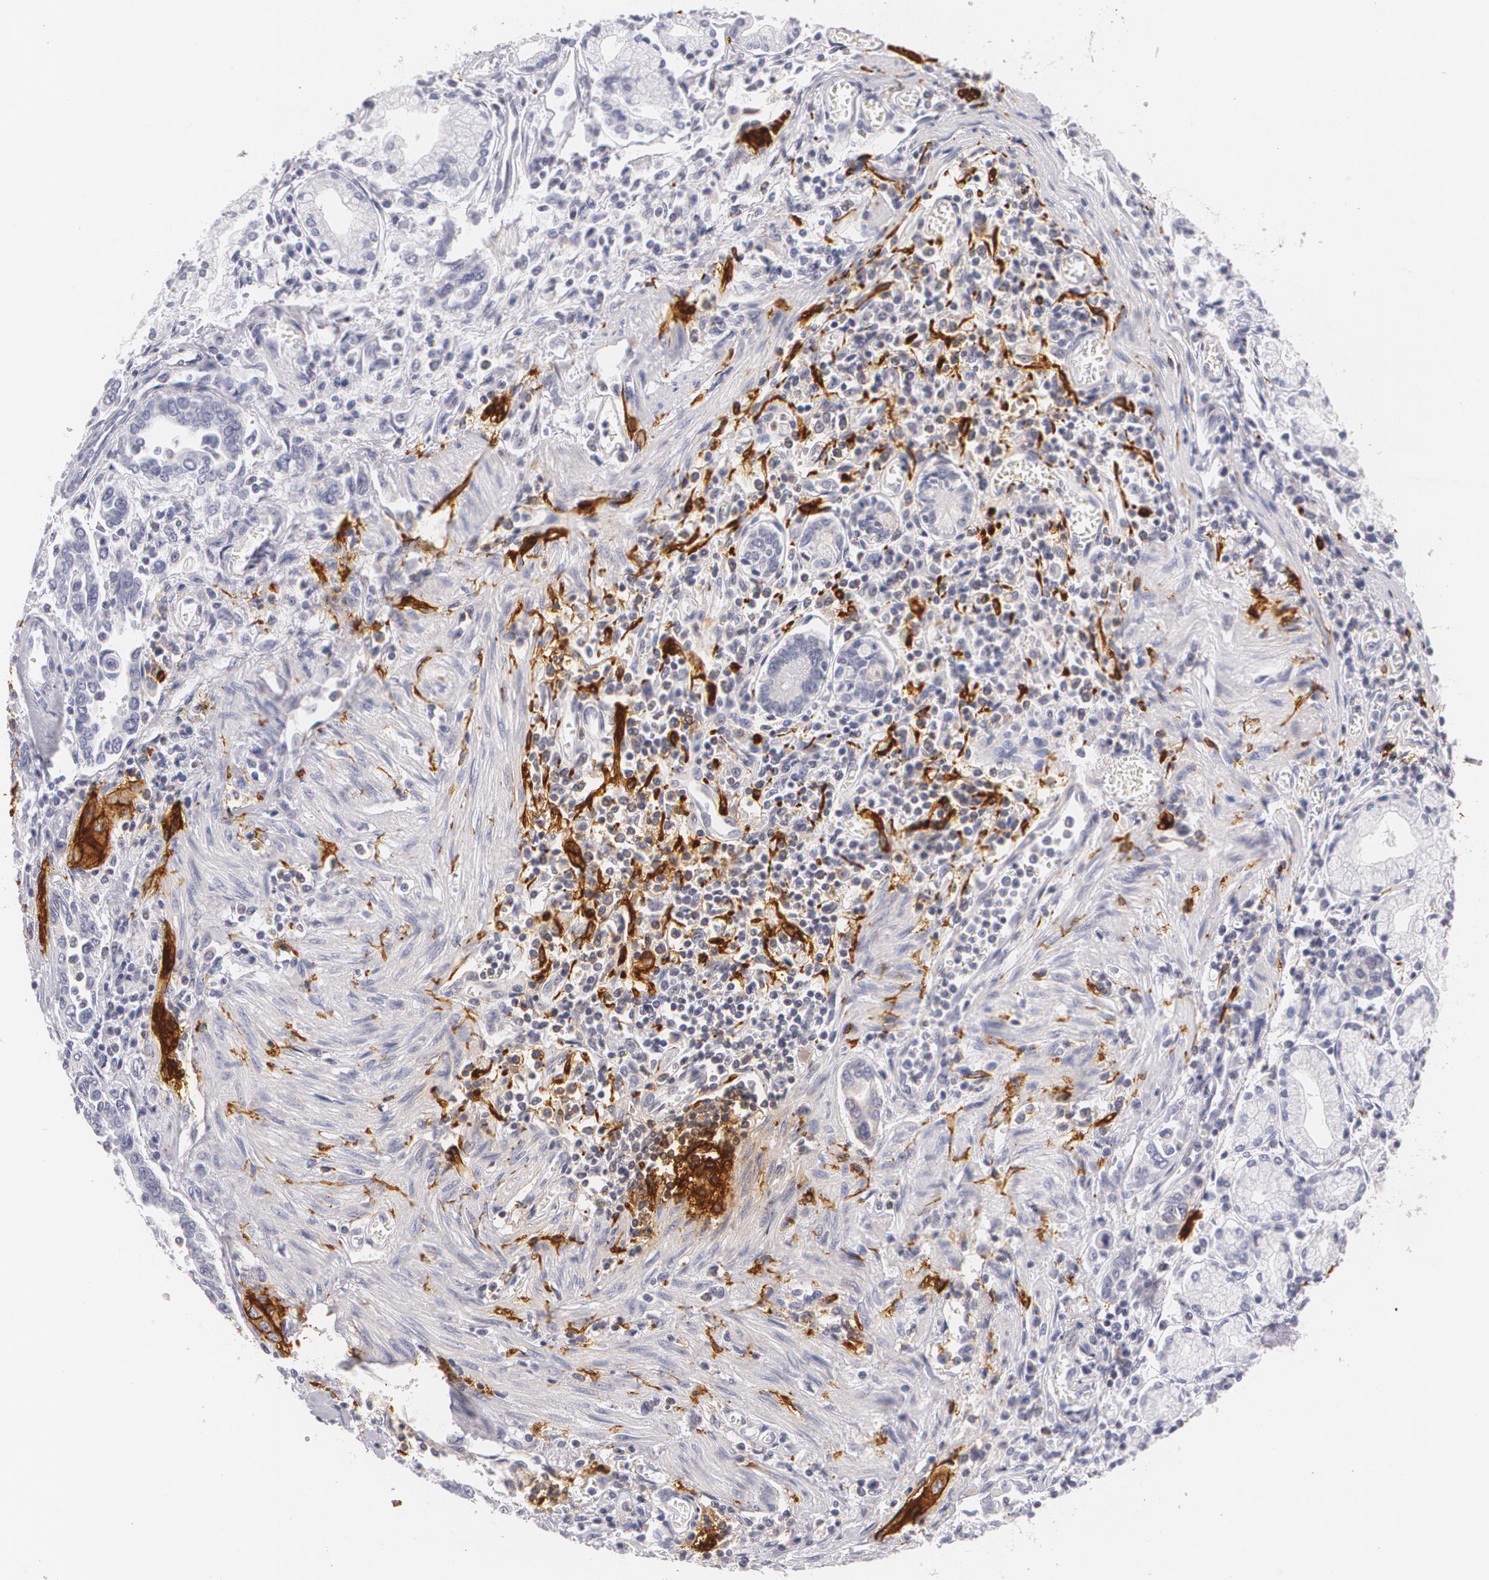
{"staining": {"intensity": "negative", "quantity": "none", "location": "none"}, "tissue": "pancreatic cancer", "cell_type": "Tumor cells", "image_type": "cancer", "snomed": [{"axis": "morphology", "description": "Adenocarcinoma, NOS"}, {"axis": "topography", "description": "Pancreas"}], "caption": "Adenocarcinoma (pancreatic) was stained to show a protein in brown. There is no significant positivity in tumor cells.", "gene": "NGFR", "patient": {"sex": "female", "age": 57}}